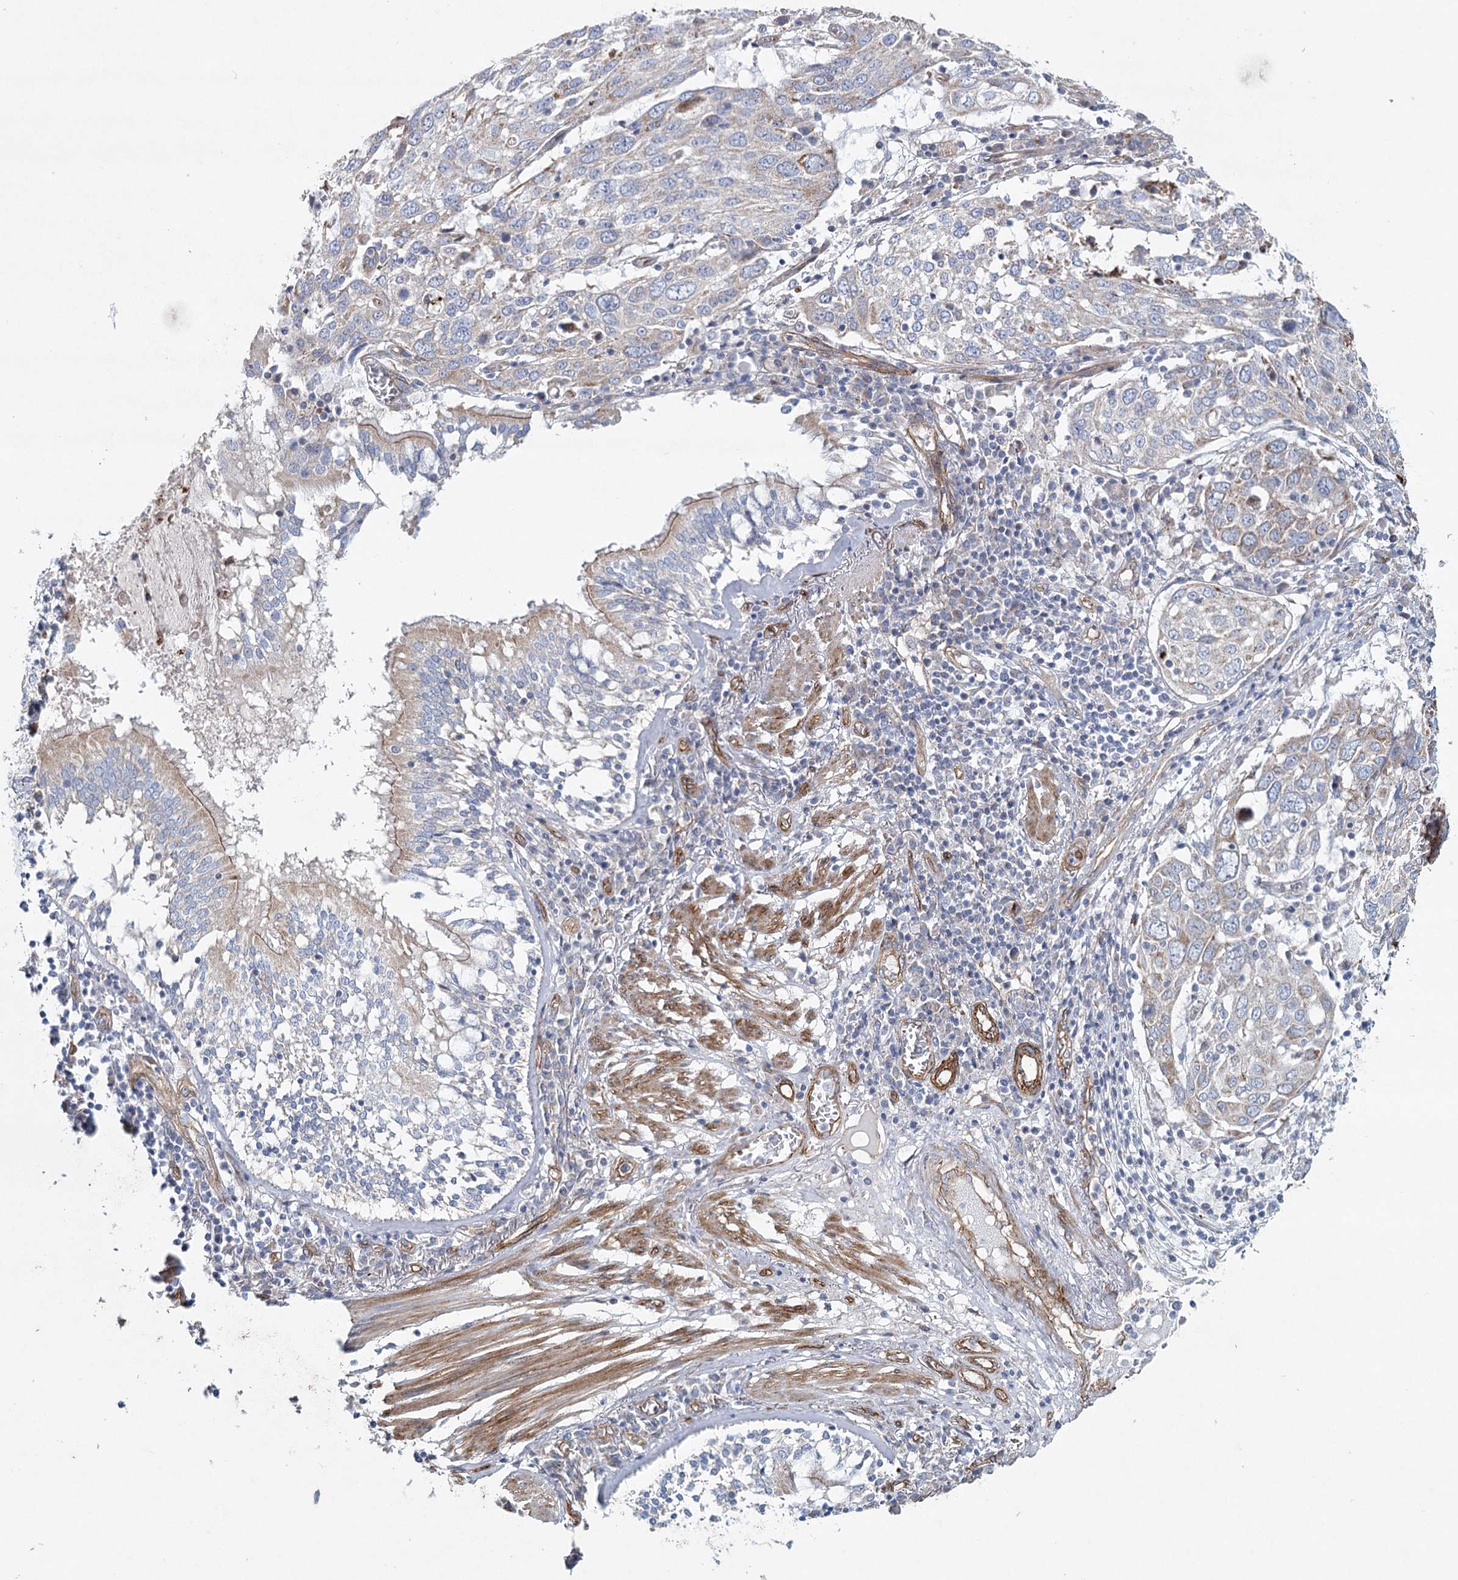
{"staining": {"intensity": "weak", "quantity": "<25%", "location": "cytoplasmic/membranous"}, "tissue": "lung cancer", "cell_type": "Tumor cells", "image_type": "cancer", "snomed": [{"axis": "morphology", "description": "Squamous cell carcinoma, NOS"}, {"axis": "topography", "description": "Lung"}], "caption": "This histopathology image is of lung squamous cell carcinoma stained with immunohistochemistry to label a protein in brown with the nuclei are counter-stained blue. There is no staining in tumor cells.", "gene": "TMEM164", "patient": {"sex": "male", "age": 65}}